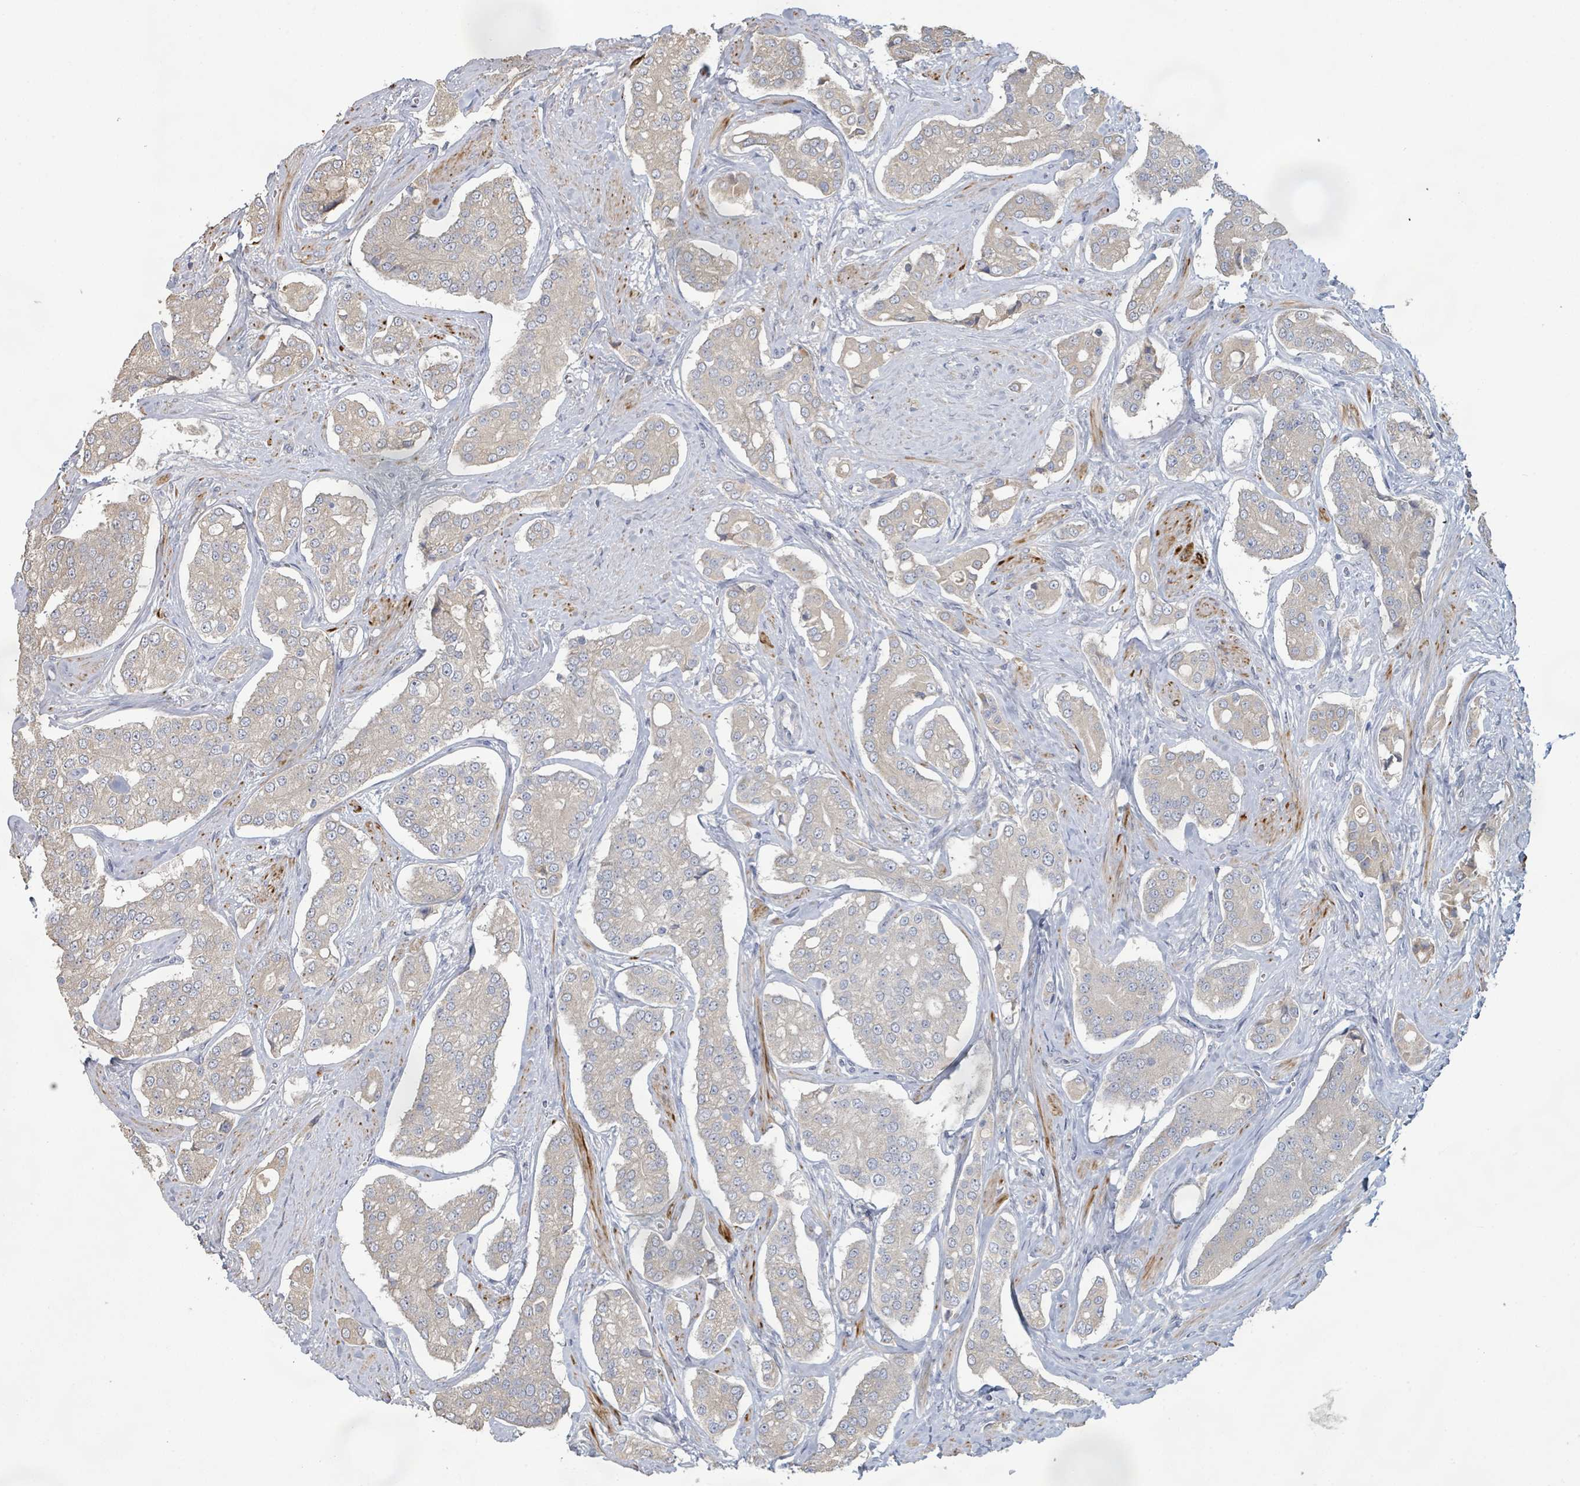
{"staining": {"intensity": "negative", "quantity": "none", "location": "none"}, "tissue": "prostate cancer", "cell_type": "Tumor cells", "image_type": "cancer", "snomed": [{"axis": "morphology", "description": "Adenocarcinoma, High grade"}, {"axis": "topography", "description": "Prostate"}], "caption": "A micrograph of prostate cancer stained for a protein demonstrates no brown staining in tumor cells.", "gene": "KCNS2", "patient": {"sex": "male", "age": 71}}